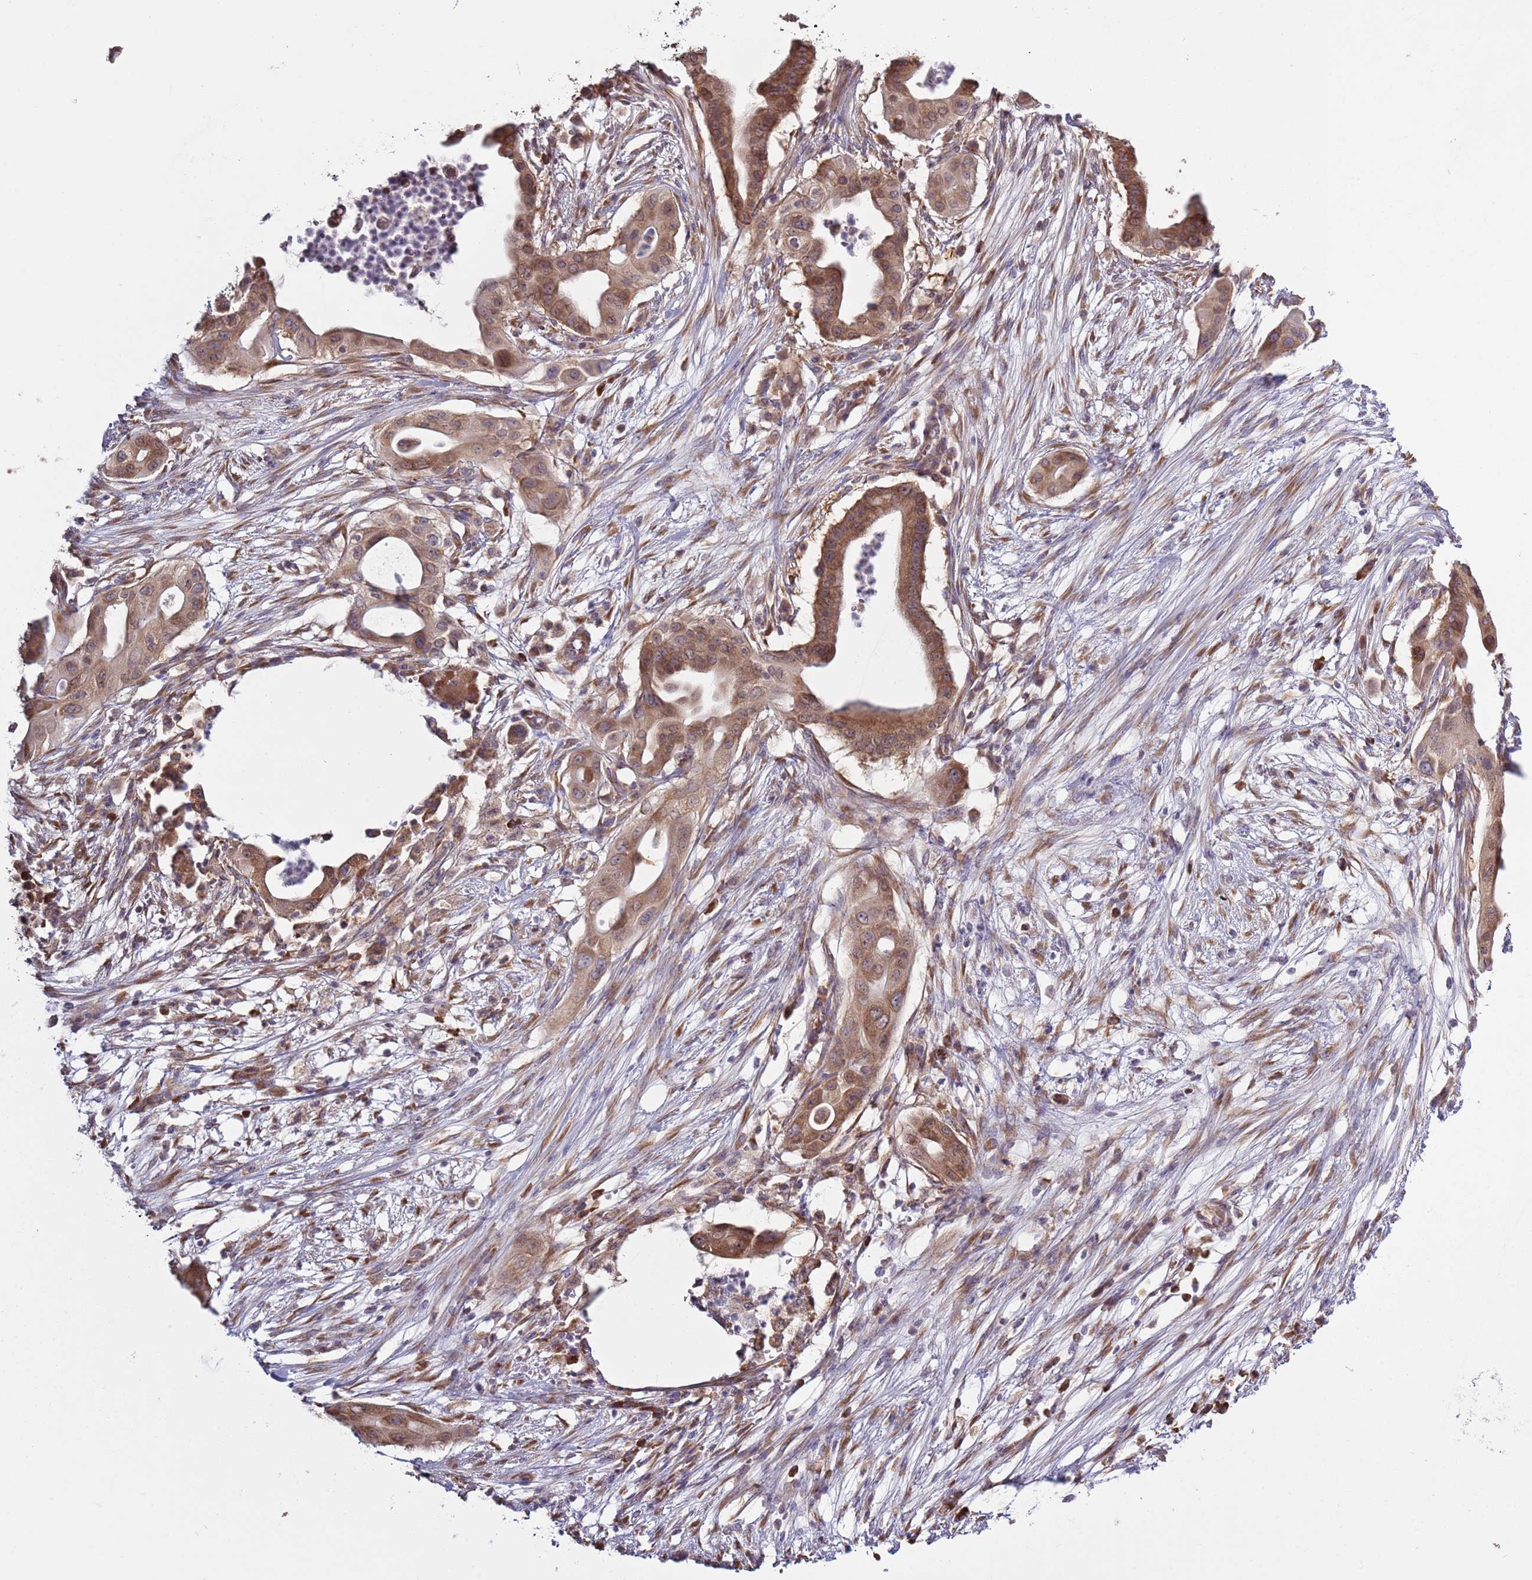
{"staining": {"intensity": "moderate", "quantity": ">75%", "location": "cytoplasmic/membranous,nuclear"}, "tissue": "pancreatic cancer", "cell_type": "Tumor cells", "image_type": "cancer", "snomed": [{"axis": "morphology", "description": "Adenocarcinoma, NOS"}, {"axis": "topography", "description": "Pancreas"}], "caption": "Approximately >75% of tumor cells in human pancreatic adenocarcinoma reveal moderate cytoplasmic/membranous and nuclear protein staining as visualized by brown immunohistochemical staining.", "gene": "RPL17-C18orf32", "patient": {"sex": "male", "age": 68}}